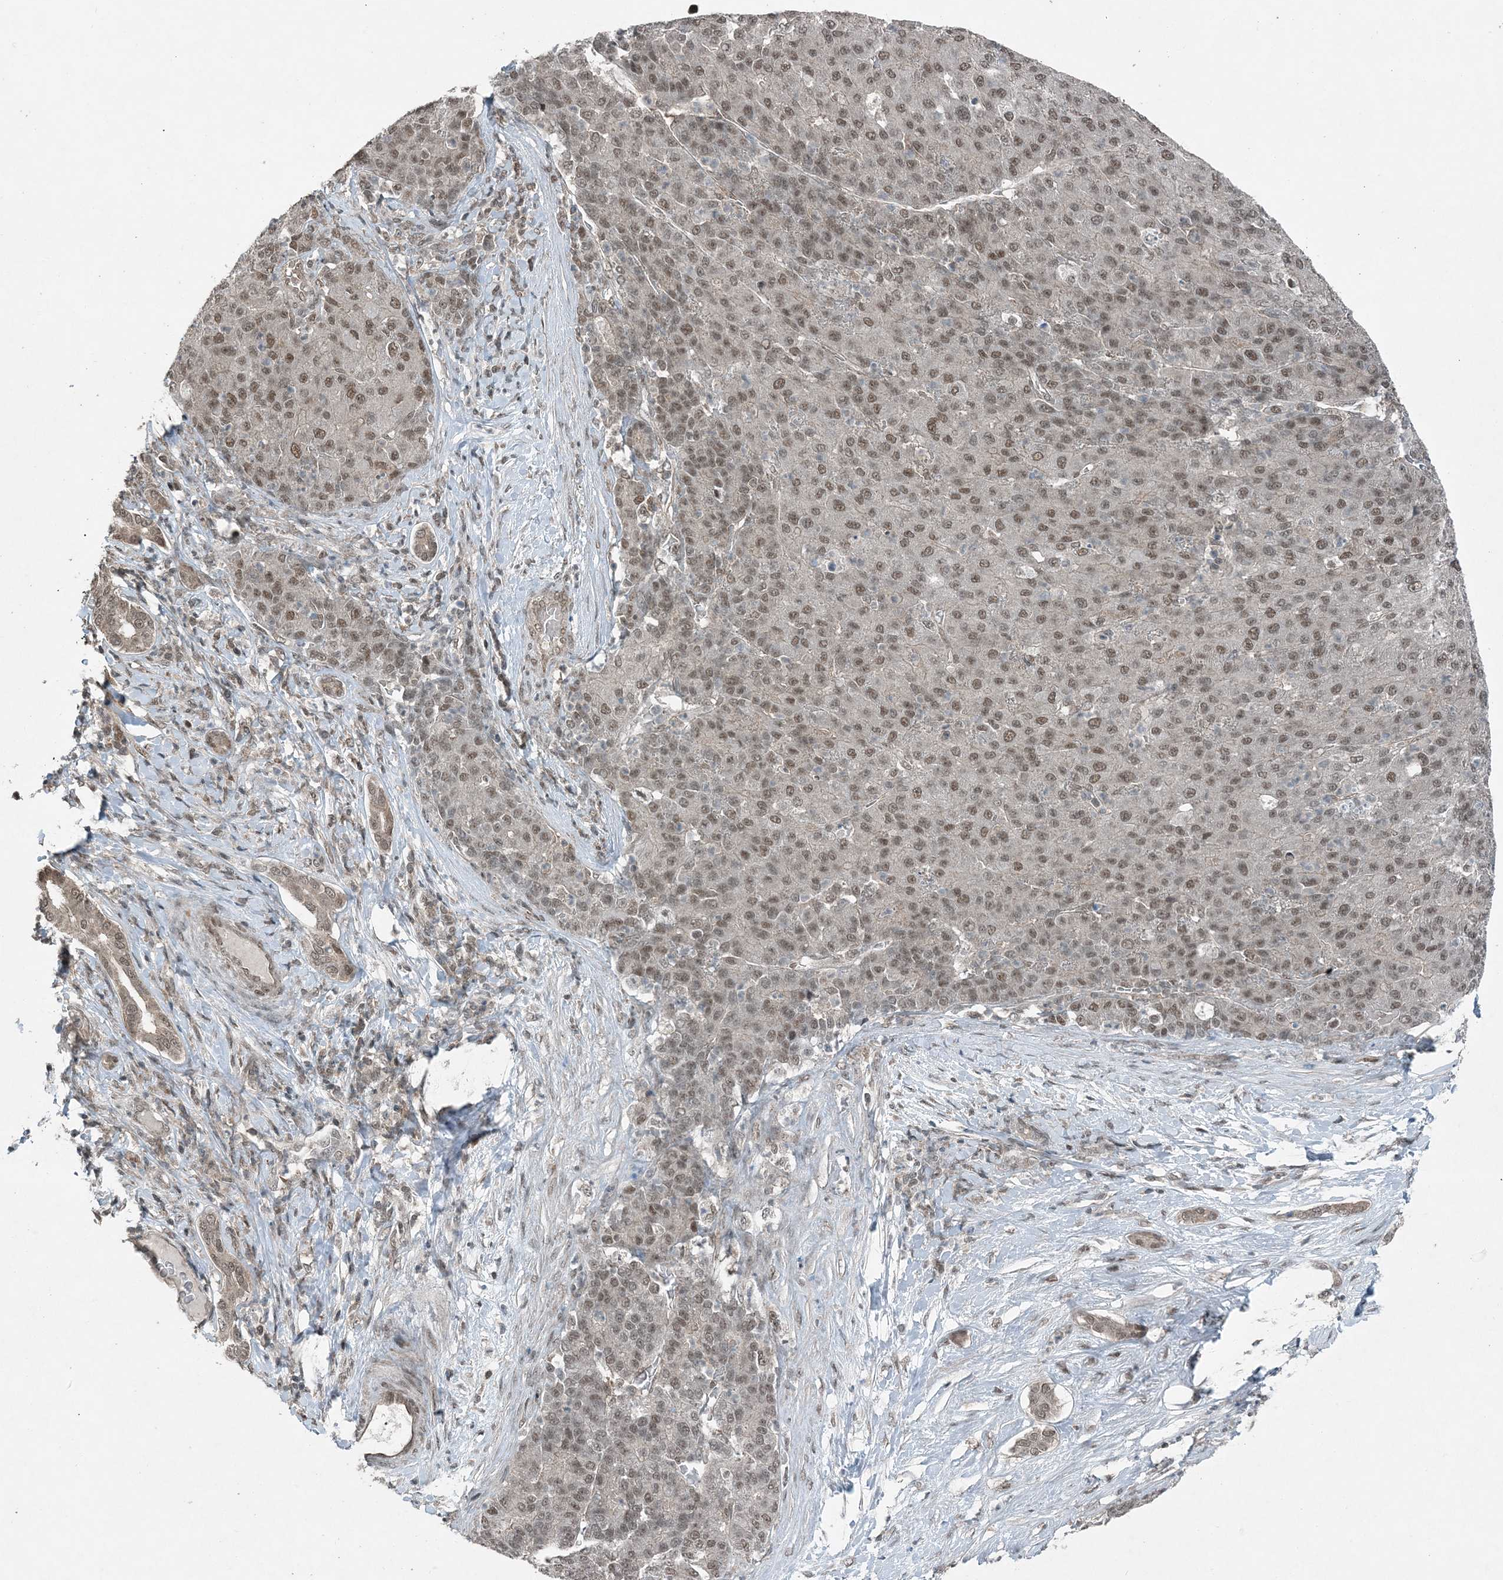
{"staining": {"intensity": "moderate", "quantity": ">75%", "location": "nuclear"}, "tissue": "liver cancer", "cell_type": "Tumor cells", "image_type": "cancer", "snomed": [{"axis": "morphology", "description": "Carcinoma, Hepatocellular, NOS"}, {"axis": "topography", "description": "Liver"}], "caption": "Immunohistochemical staining of human liver cancer (hepatocellular carcinoma) shows medium levels of moderate nuclear expression in approximately >75% of tumor cells.", "gene": "COPS7B", "patient": {"sex": "male", "age": 65}}